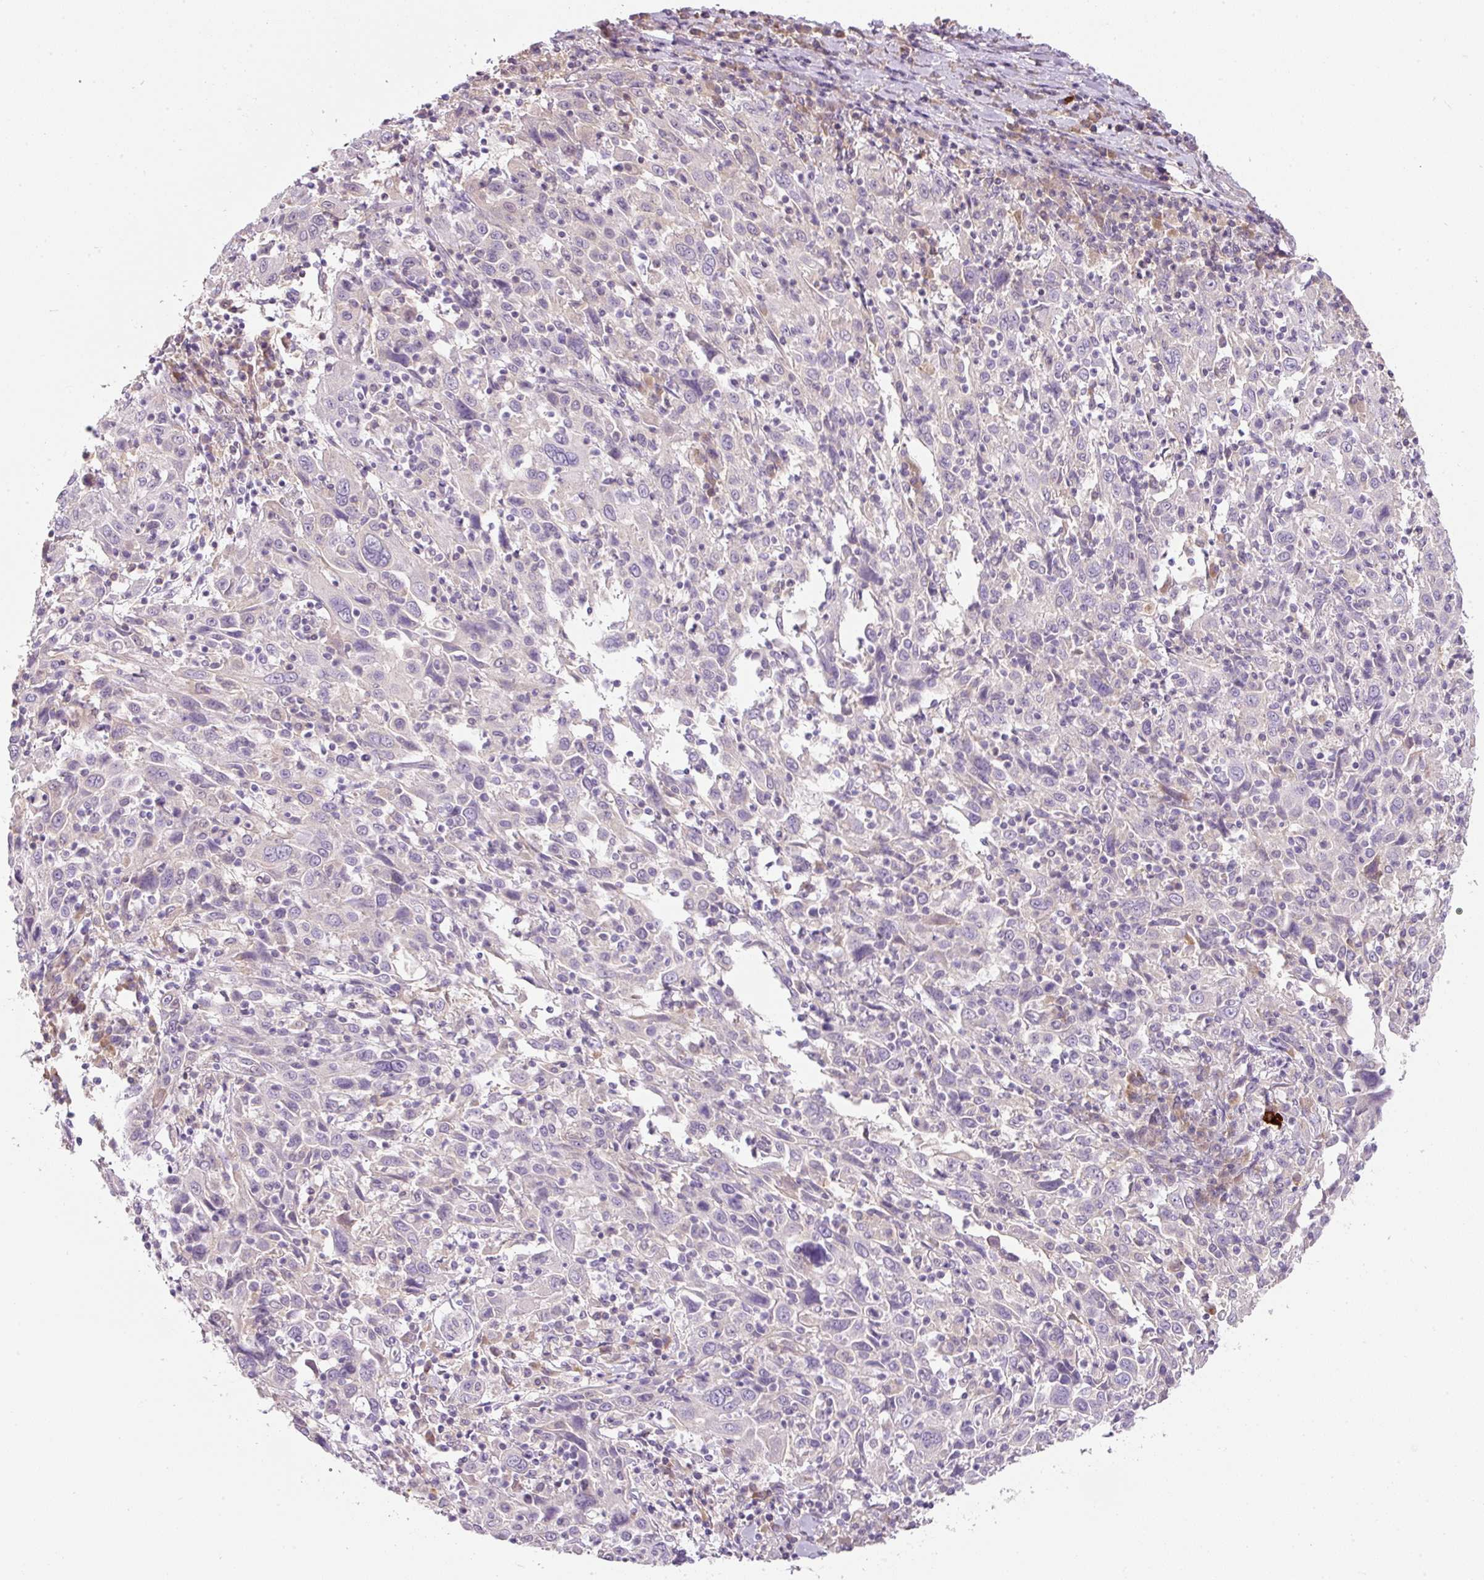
{"staining": {"intensity": "negative", "quantity": "none", "location": "none"}, "tissue": "cervical cancer", "cell_type": "Tumor cells", "image_type": "cancer", "snomed": [{"axis": "morphology", "description": "Squamous cell carcinoma, NOS"}, {"axis": "topography", "description": "Cervix"}], "caption": "Tumor cells show no significant expression in cervical cancer.", "gene": "TMEM37", "patient": {"sex": "female", "age": 46}}